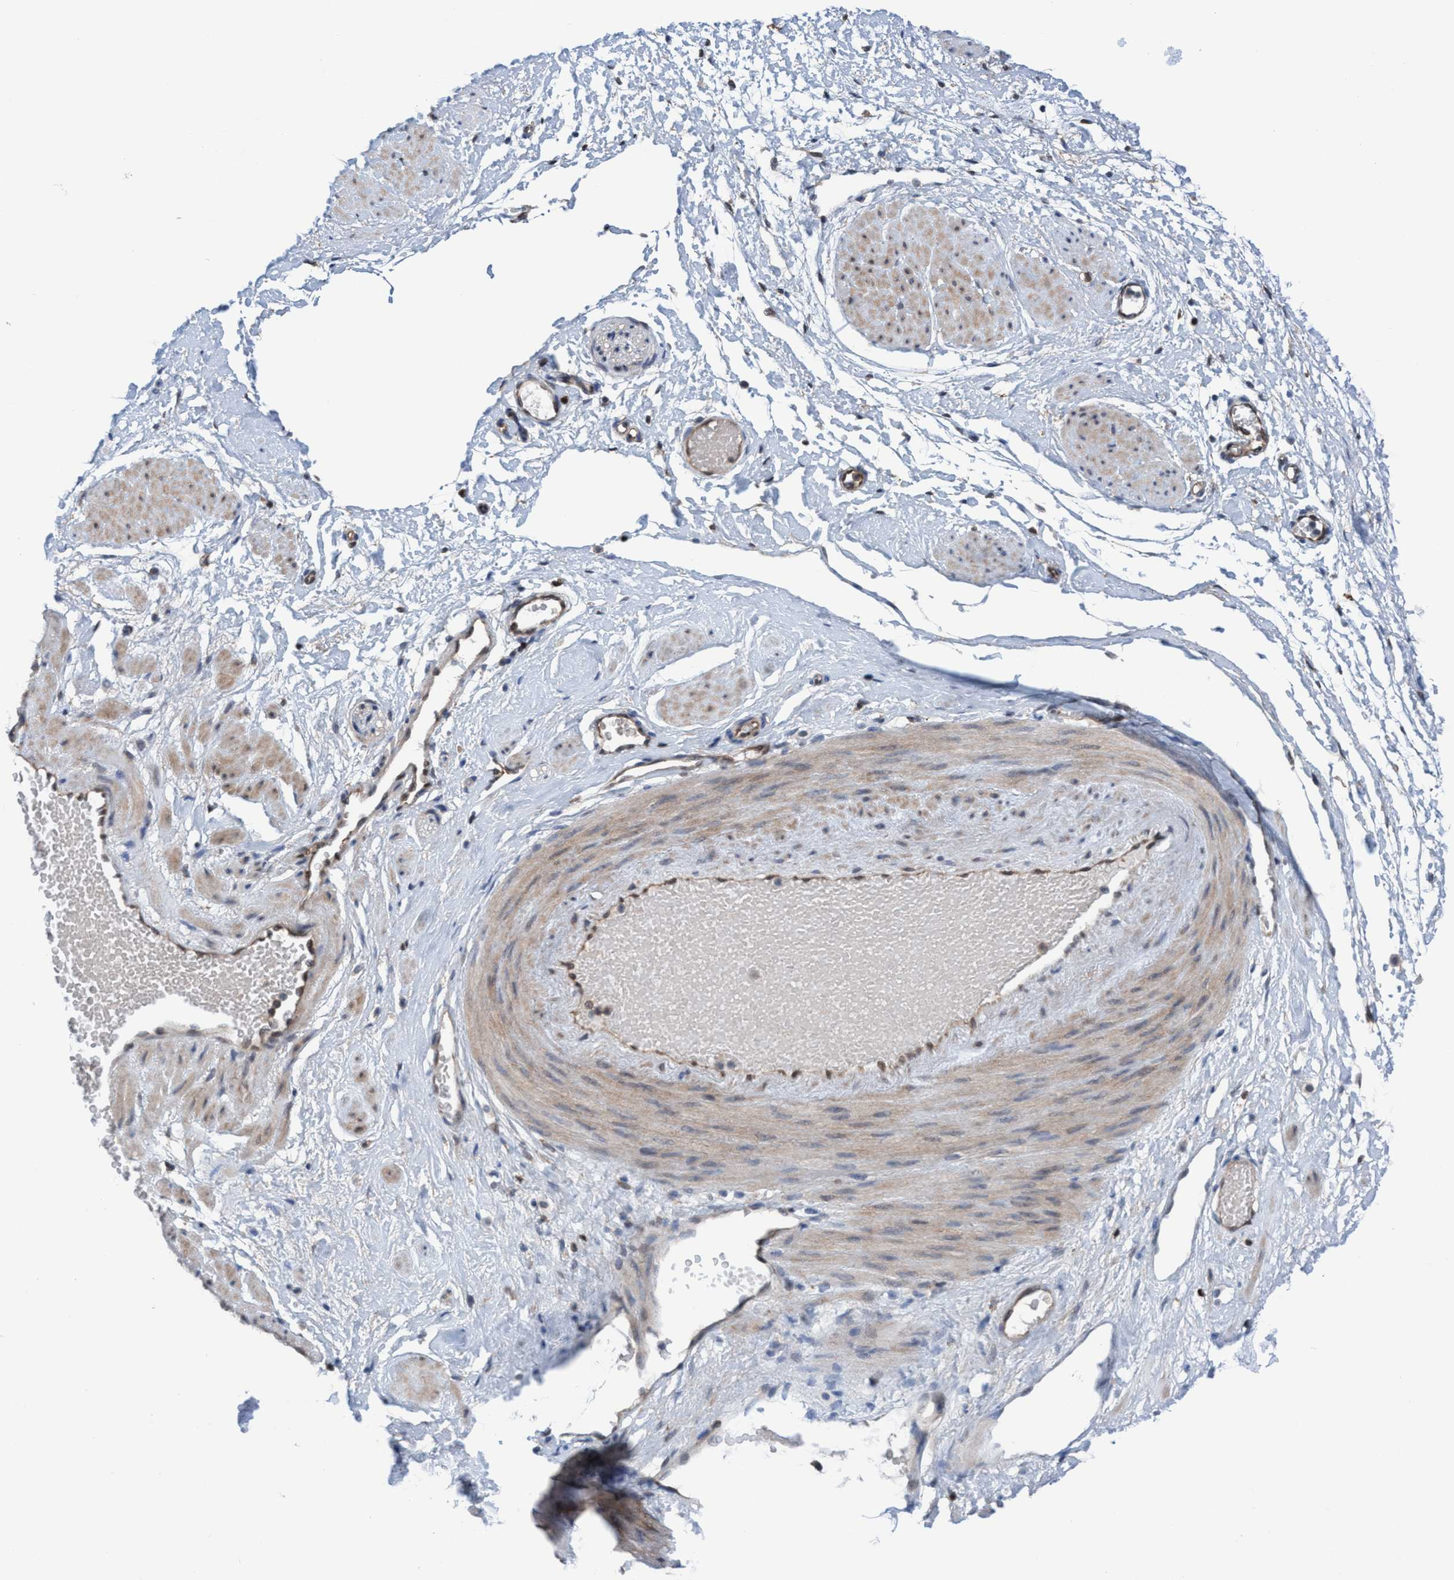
{"staining": {"intensity": "weak", "quantity": "25%-75%", "location": "cytoplasmic/membranous"}, "tissue": "adipose tissue", "cell_type": "Adipocytes", "image_type": "normal", "snomed": [{"axis": "morphology", "description": "Normal tissue, NOS"}, {"axis": "topography", "description": "Soft tissue"}], "caption": "About 25%-75% of adipocytes in normal human adipose tissue exhibit weak cytoplasmic/membranous protein staining as visualized by brown immunohistochemical staining.", "gene": "GLOD4", "patient": {"sex": "male", "age": 72}}